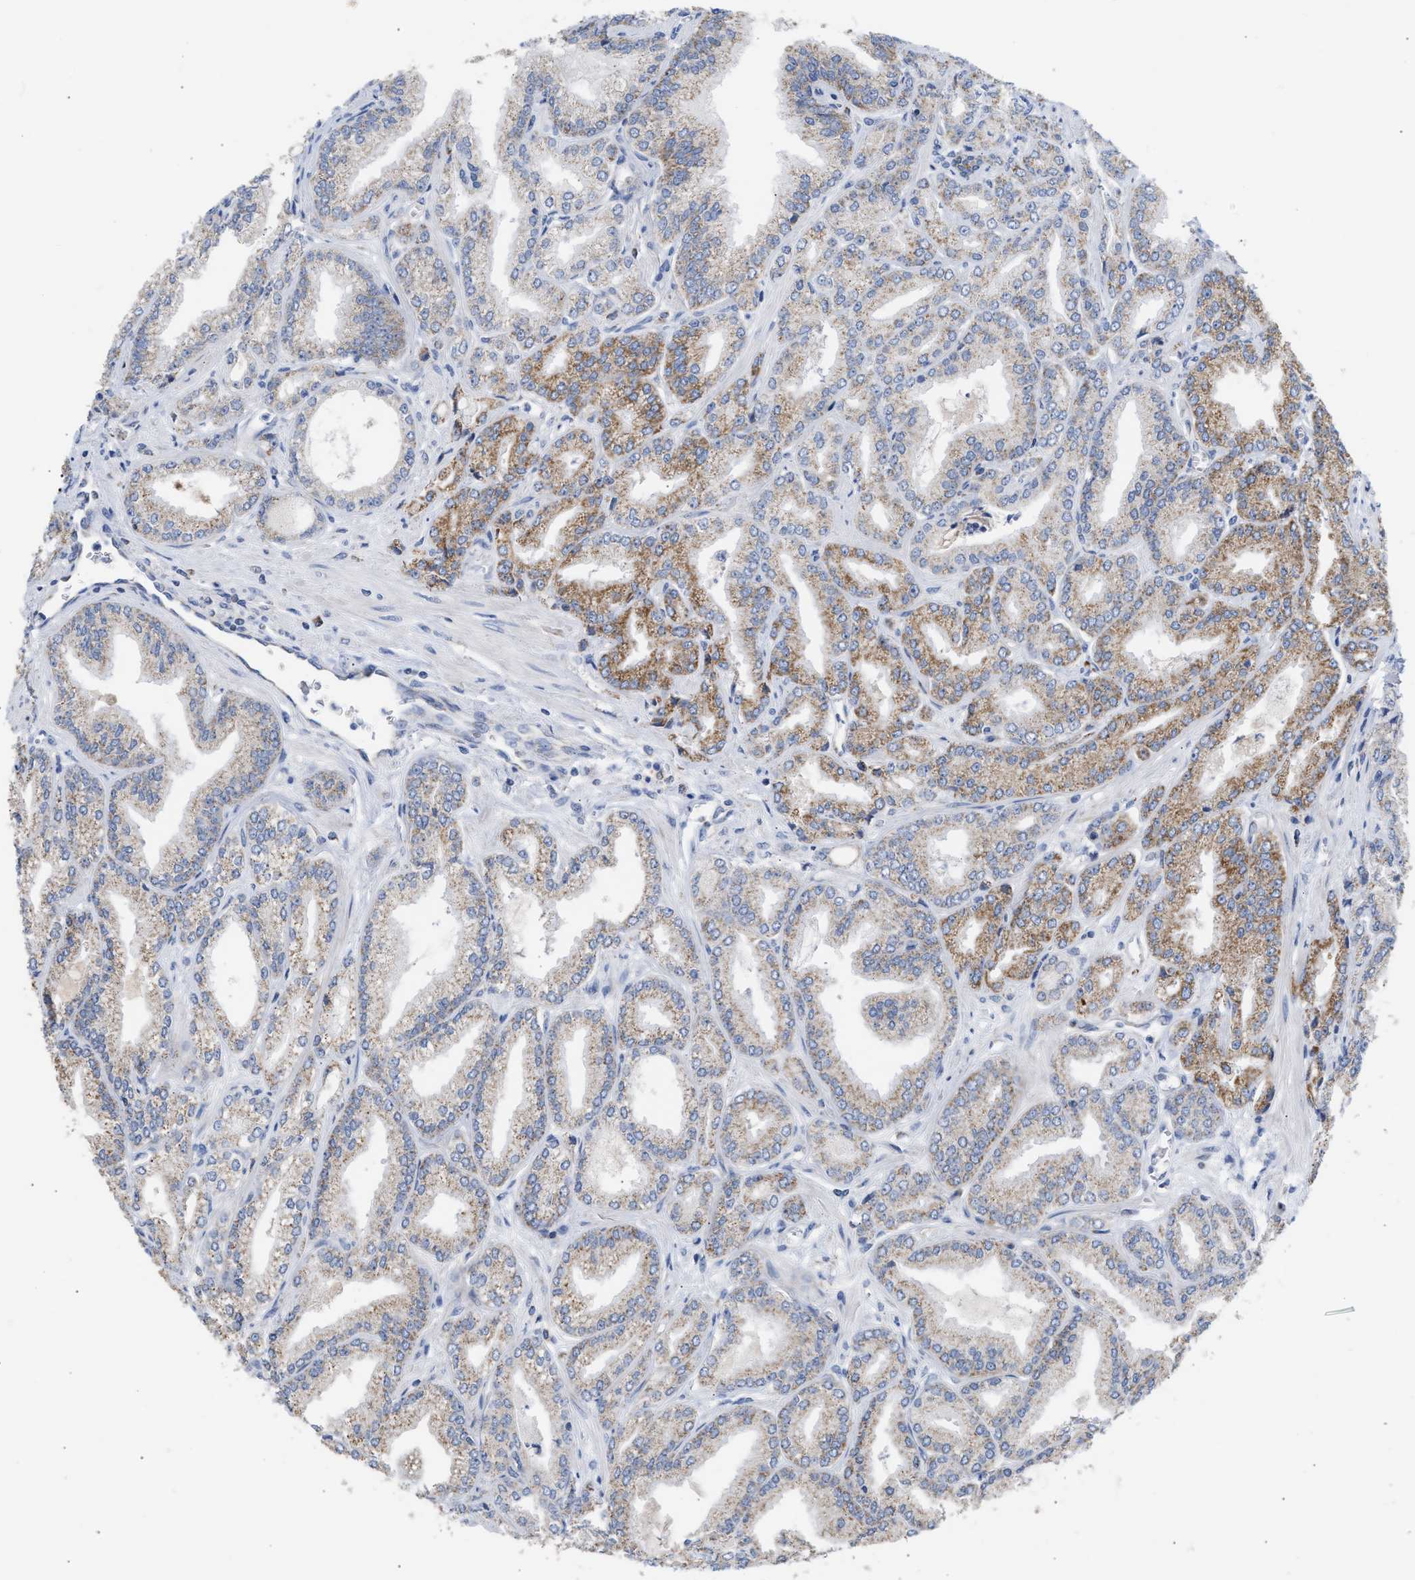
{"staining": {"intensity": "moderate", "quantity": ">75%", "location": "cytoplasmic/membranous"}, "tissue": "prostate cancer", "cell_type": "Tumor cells", "image_type": "cancer", "snomed": [{"axis": "morphology", "description": "Adenocarcinoma, Low grade"}, {"axis": "topography", "description": "Prostate"}], "caption": "High-magnification brightfield microscopy of prostate cancer (low-grade adenocarcinoma) stained with DAB (brown) and counterstained with hematoxylin (blue). tumor cells exhibit moderate cytoplasmic/membranous expression is seen in about>75% of cells. (brown staining indicates protein expression, while blue staining denotes nuclei).", "gene": "ACOT13", "patient": {"sex": "male", "age": 52}}